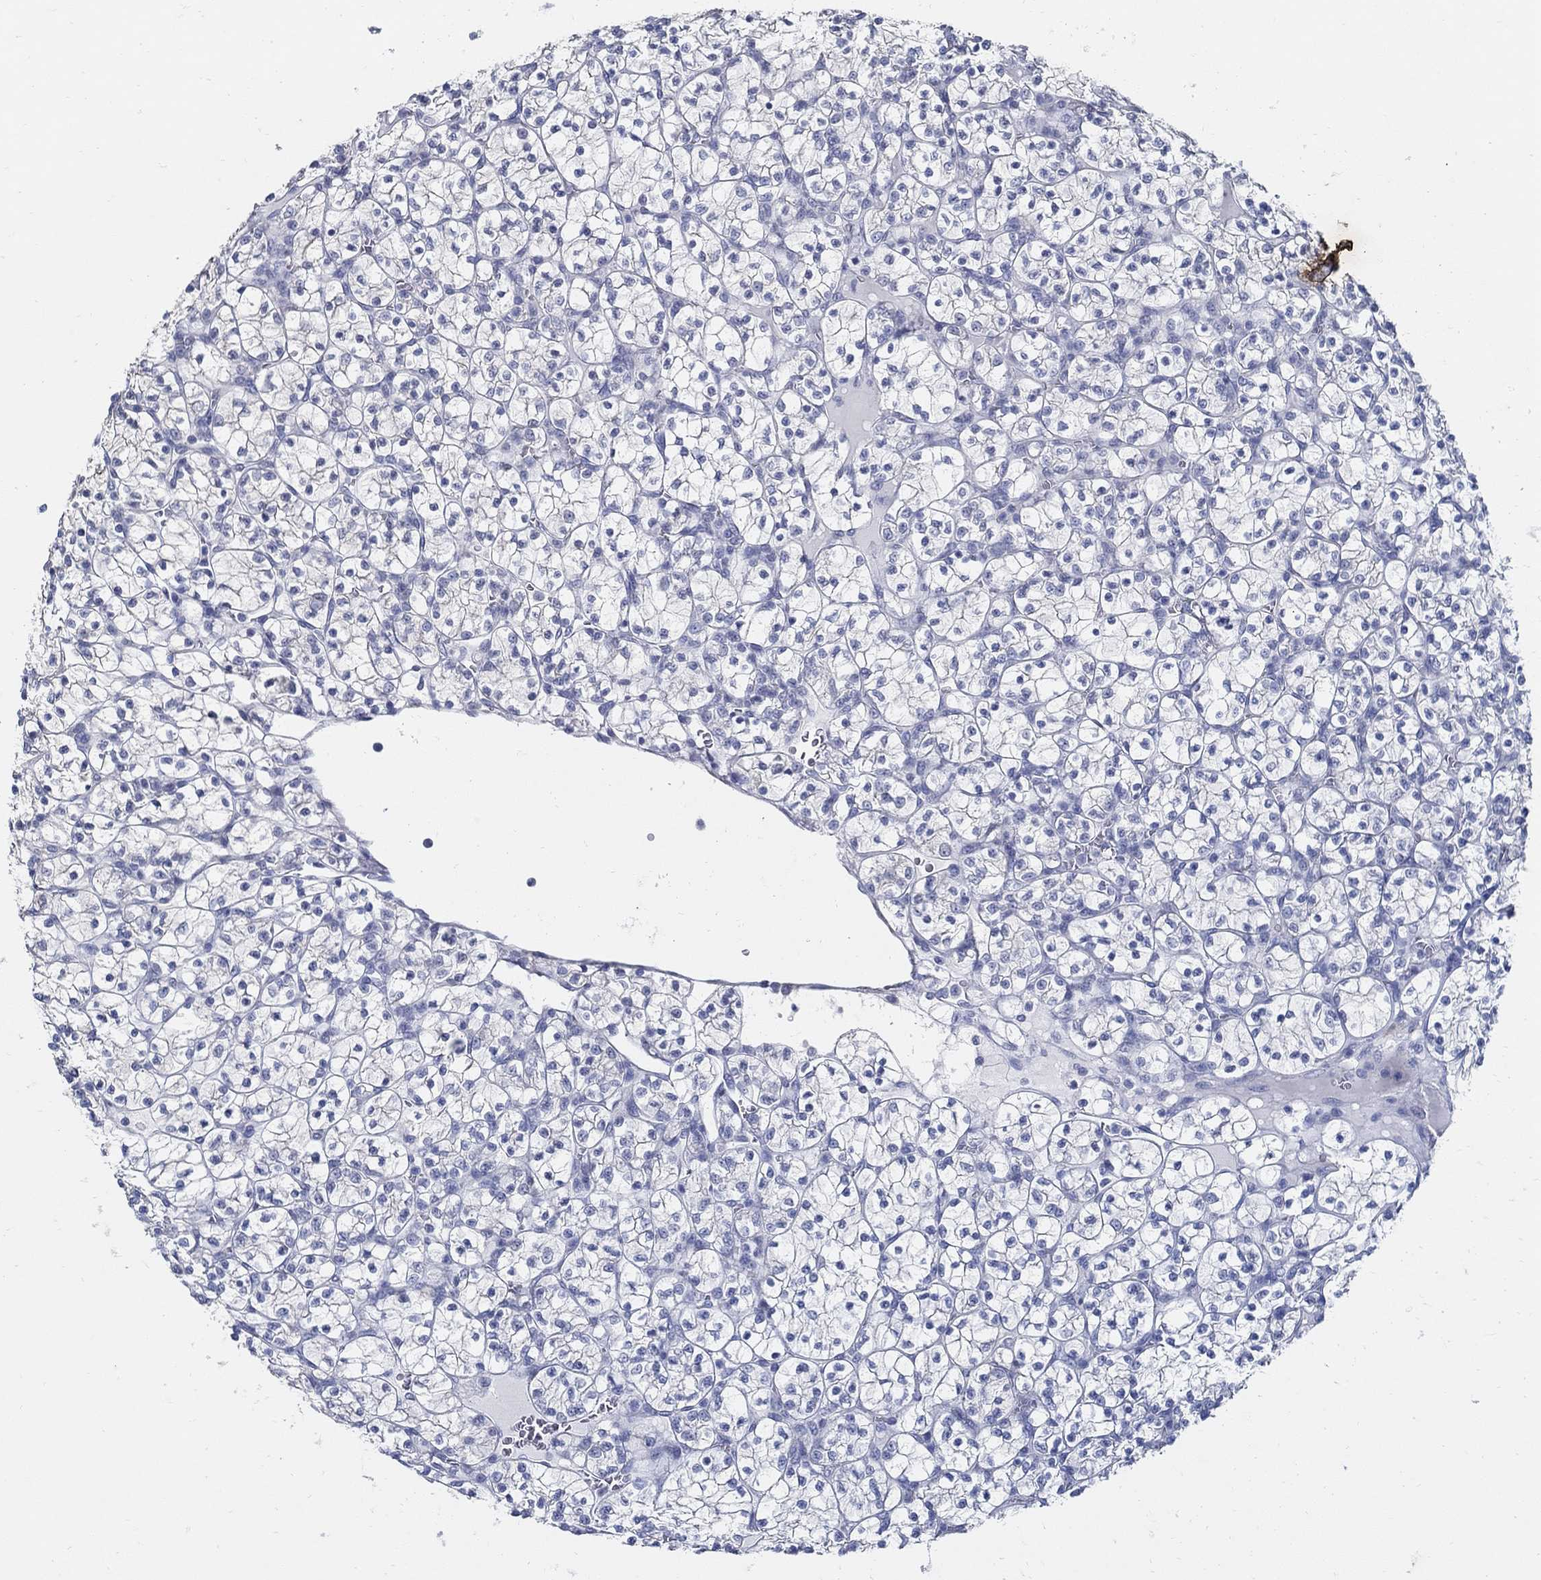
{"staining": {"intensity": "negative", "quantity": "none", "location": "none"}, "tissue": "renal cancer", "cell_type": "Tumor cells", "image_type": "cancer", "snomed": [{"axis": "morphology", "description": "Adenocarcinoma, NOS"}, {"axis": "topography", "description": "Kidney"}], "caption": "DAB immunohistochemical staining of human renal cancer (adenocarcinoma) demonstrates no significant positivity in tumor cells. (DAB immunohistochemistry (IHC) visualized using brightfield microscopy, high magnification).", "gene": "USP29", "patient": {"sex": "female", "age": 89}}